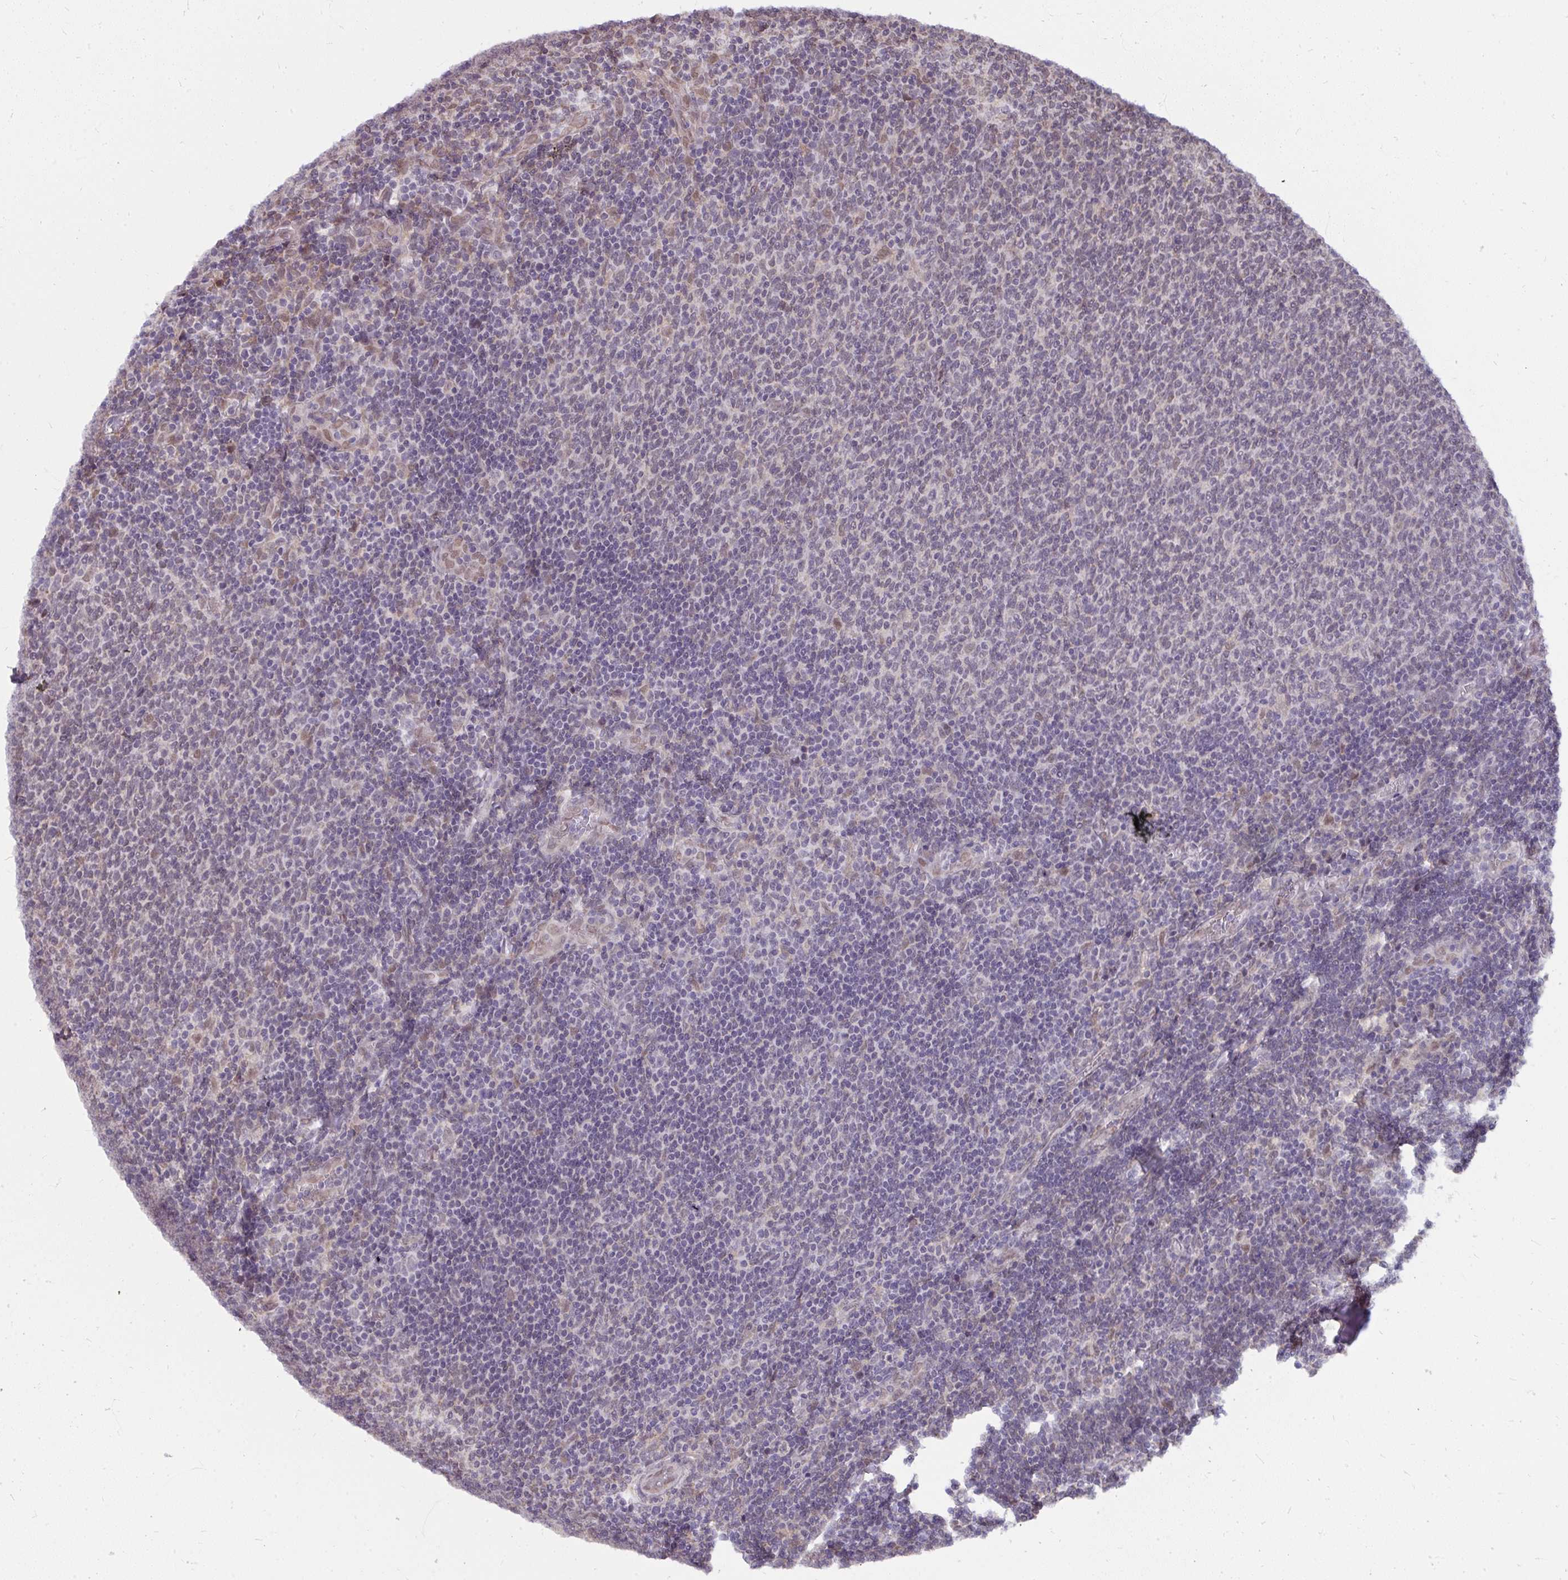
{"staining": {"intensity": "weak", "quantity": "<25%", "location": "nuclear"}, "tissue": "lymphoma", "cell_type": "Tumor cells", "image_type": "cancer", "snomed": [{"axis": "morphology", "description": "Malignant lymphoma, non-Hodgkin's type, Low grade"}, {"axis": "topography", "description": "Lymph node"}], "caption": "An immunohistochemistry photomicrograph of lymphoma is shown. There is no staining in tumor cells of lymphoma.", "gene": "NMNAT1", "patient": {"sex": "male", "age": 52}}